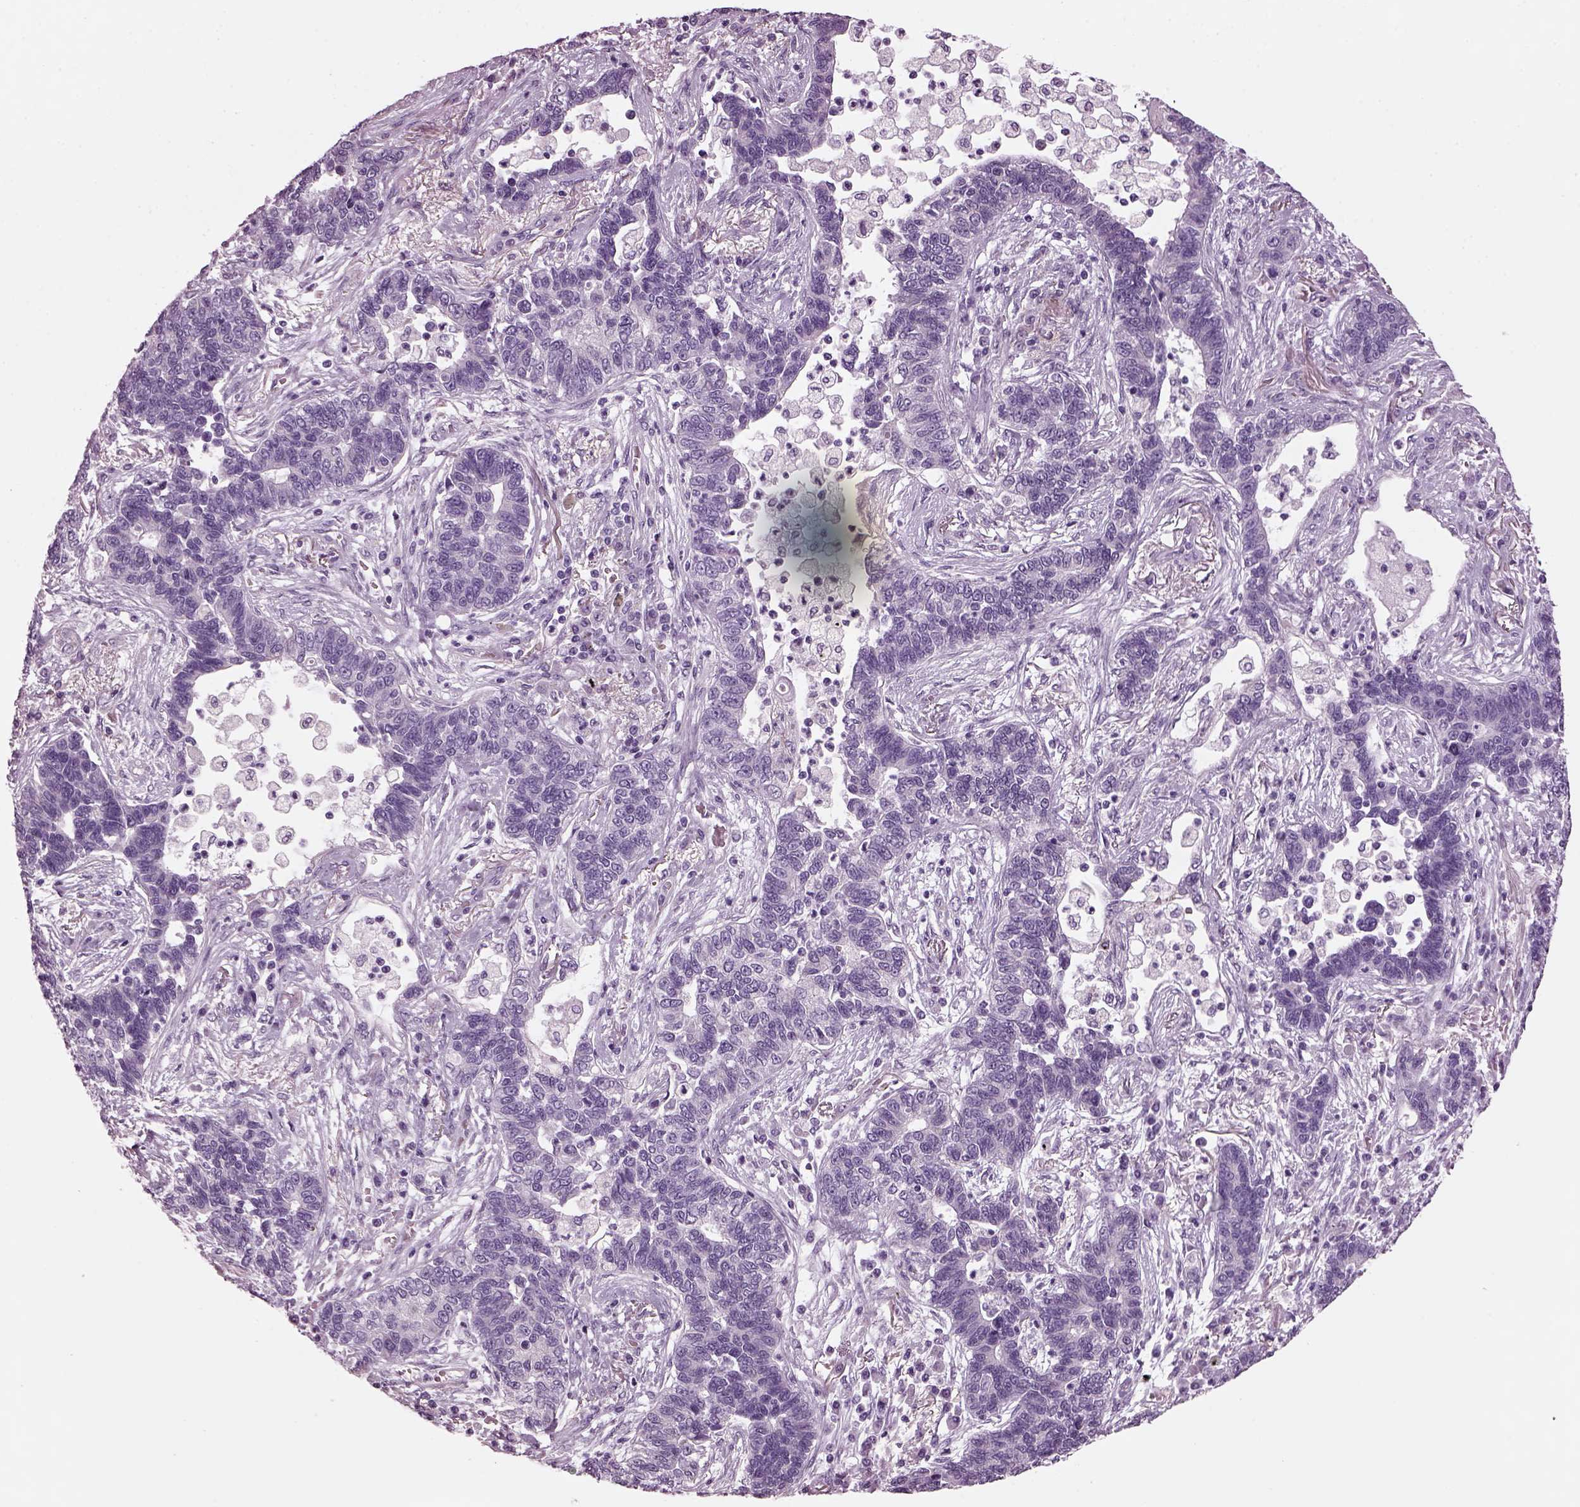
{"staining": {"intensity": "negative", "quantity": "none", "location": "none"}, "tissue": "lung cancer", "cell_type": "Tumor cells", "image_type": "cancer", "snomed": [{"axis": "morphology", "description": "Adenocarcinoma, NOS"}, {"axis": "topography", "description": "Lung"}], "caption": "Image shows no significant protein staining in tumor cells of lung adenocarcinoma. (DAB (3,3'-diaminobenzidine) immunohistochemistry visualized using brightfield microscopy, high magnification).", "gene": "PRR9", "patient": {"sex": "female", "age": 57}}